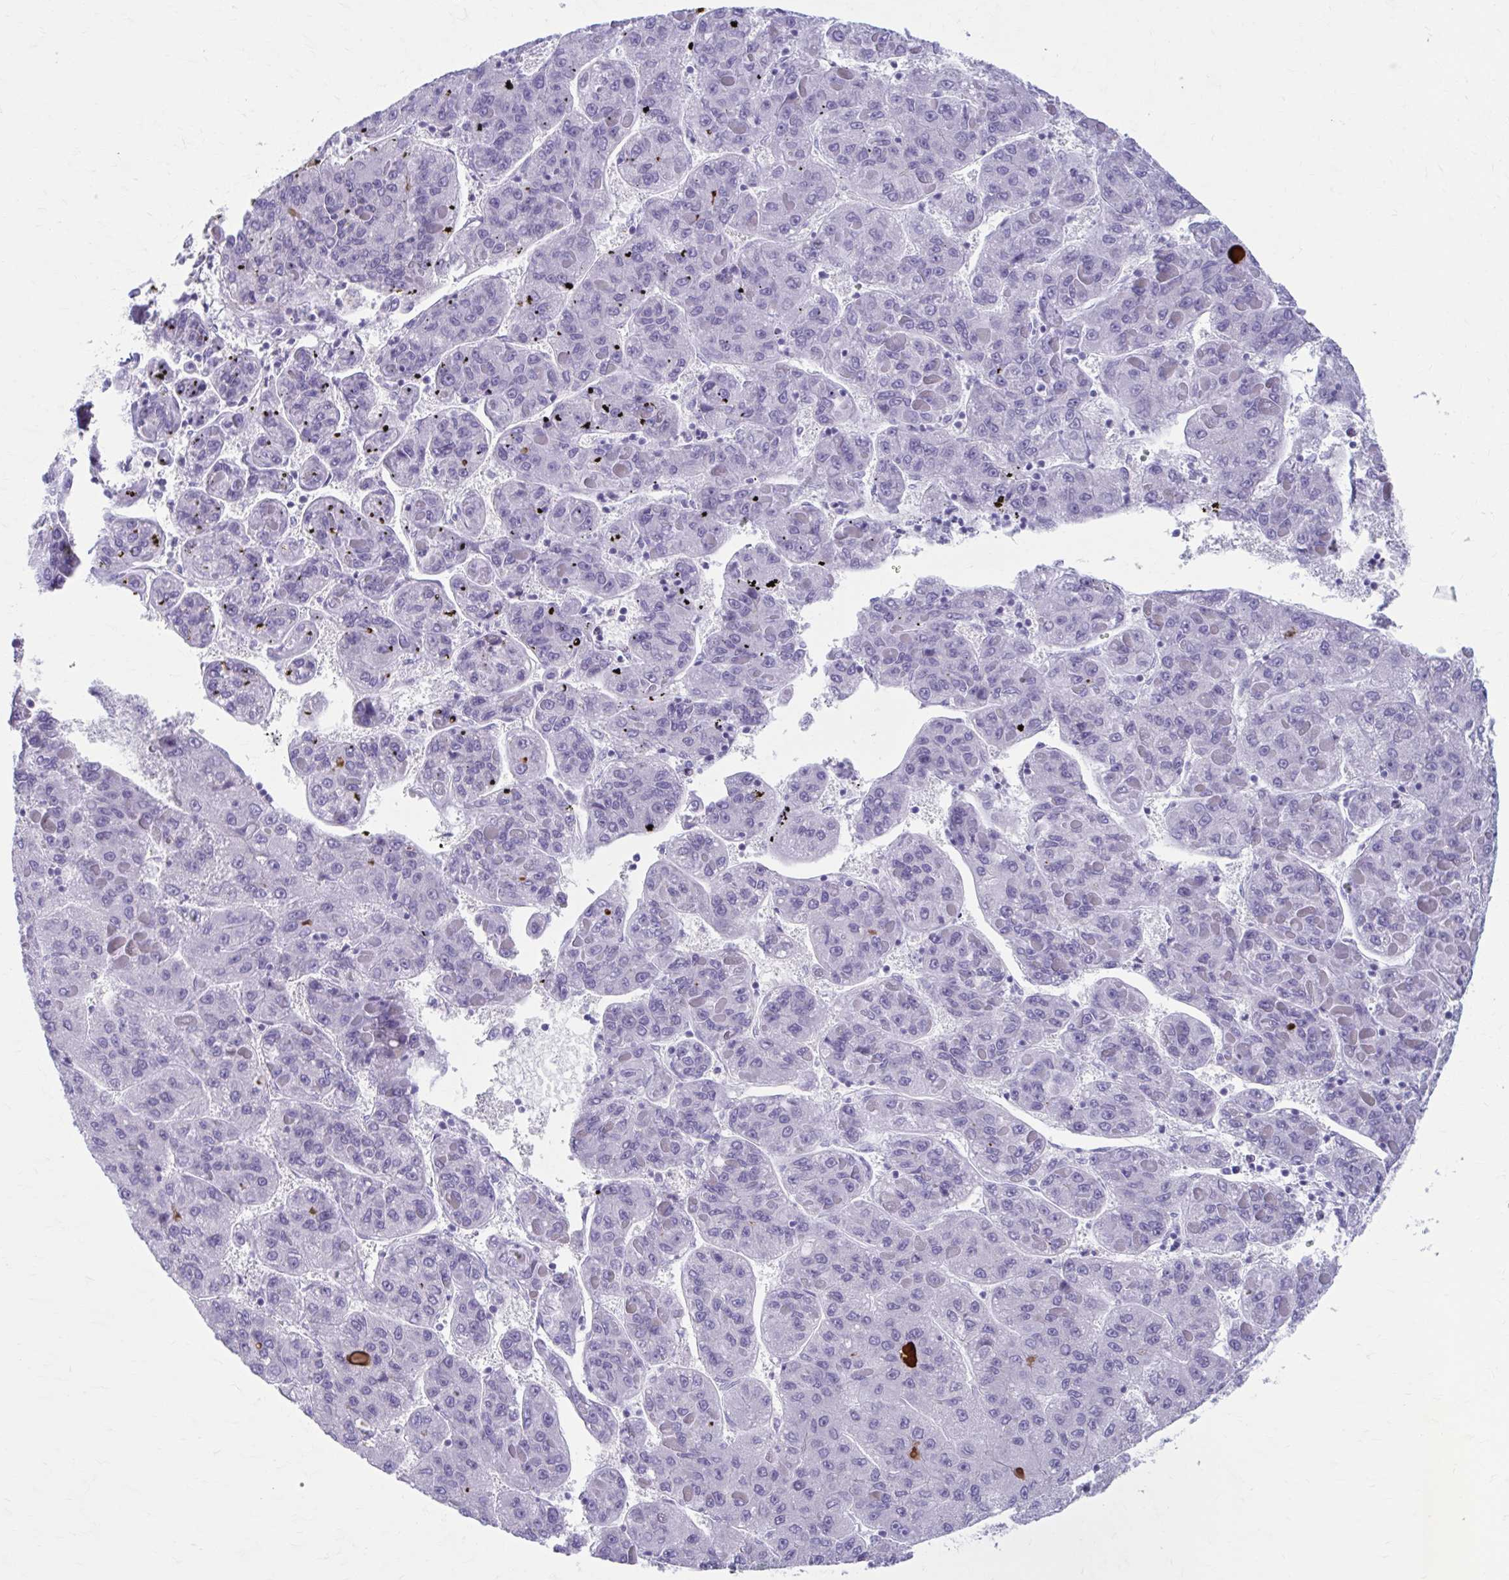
{"staining": {"intensity": "negative", "quantity": "none", "location": "none"}, "tissue": "liver cancer", "cell_type": "Tumor cells", "image_type": "cancer", "snomed": [{"axis": "morphology", "description": "Carcinoma, Hepatocellular, NOS"}, {"axis": "topography", "description": "Liver"}], "caption": "High power microscopy micrograph of an immunohistochemistry image of liver hepatocellular carcinoma, revealing no significant positivity in tumor cells. (Stains: DAB (3,3'-diaminobenzidine) immunohistochemistry (IHC) with hematoxylin counter stain, Microscopy: brightfield microscopy at high magnification).", "gene": "KCNE2", "patient": {"sex": "female", "age": 82}}